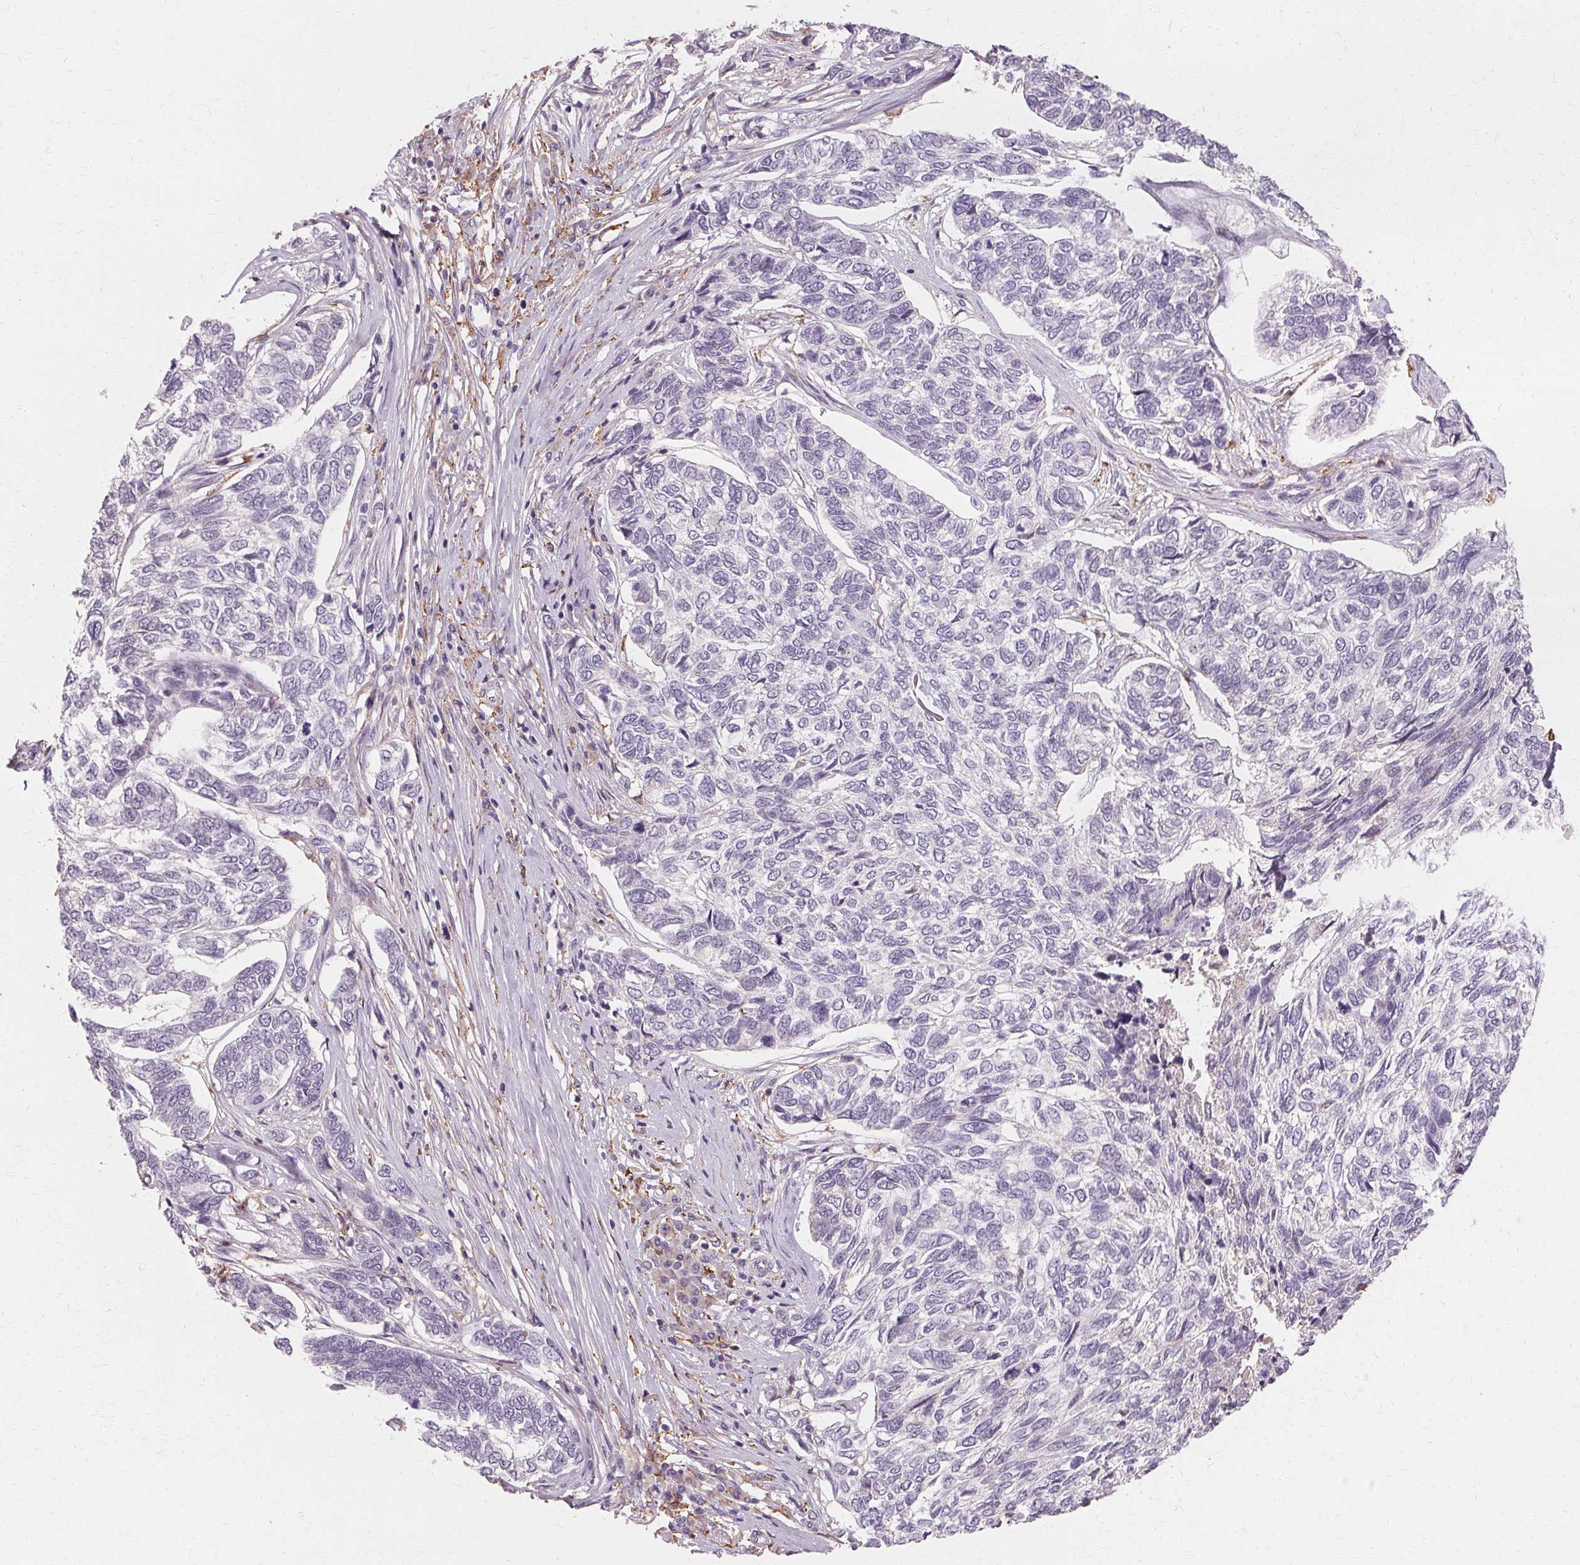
{"staining": {"intensity": "negative", "quantity": "none", "location": "none"}, "tissue": "skin cancer", "cell_type": "Tumor cells", "image_type": "cancer", "snomed": [{"axis": "morphology", "description": "Basal cell carcinoma"}, {"axis": "topography", "description": "Skin"}], "caption": "Immunohistochemistry micrograph of neoplastic tissue: skin basal cell carcinoma stained with DAB reveals no significant protein expression in tumor cells.", "gene": "IFNGR1", "patient": {"sex": "female", "age": 65}}